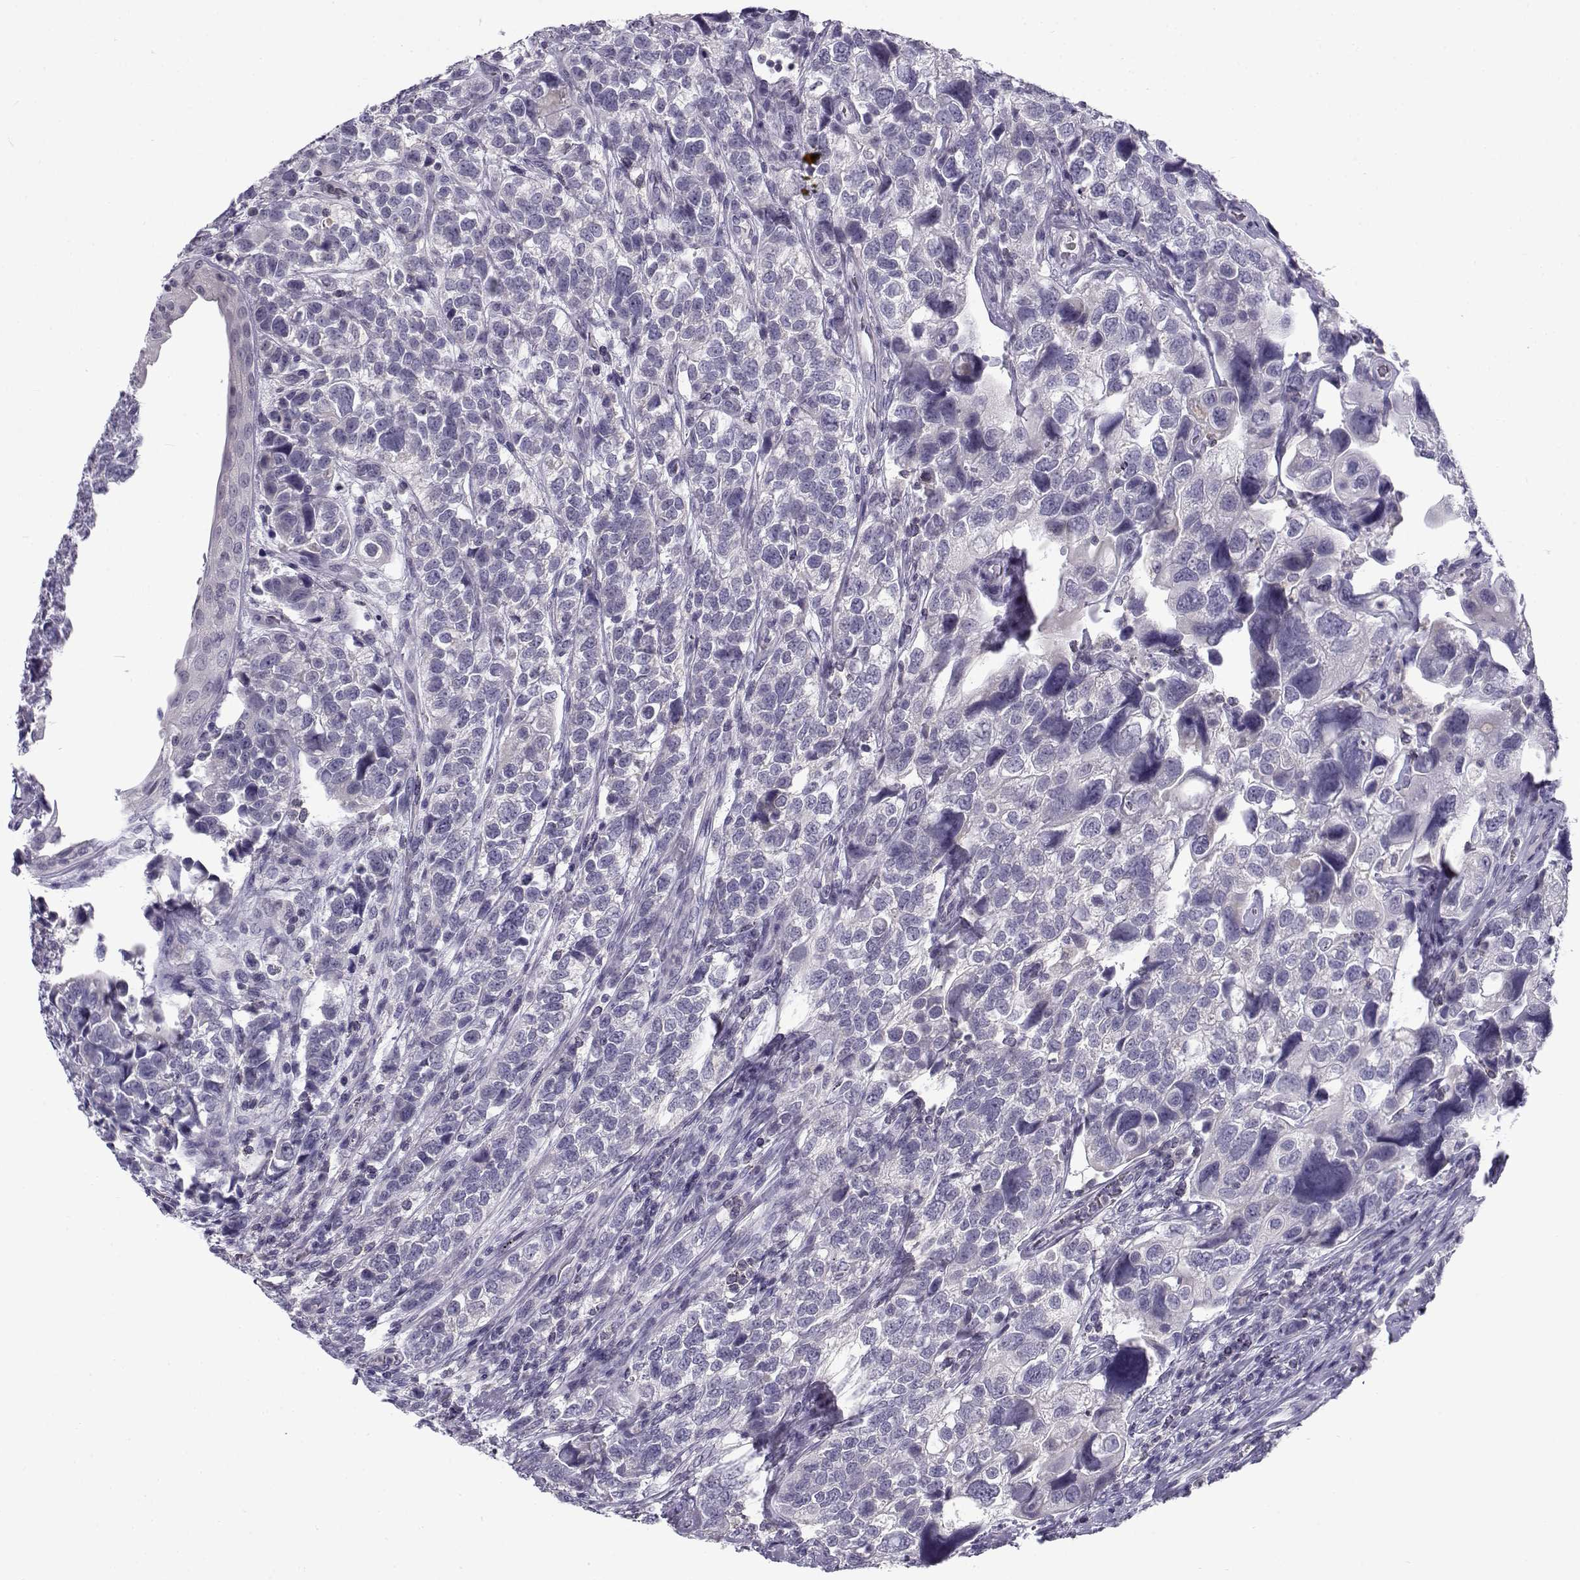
{"staining": {"intensity": "negative", "quantity": "none", "location": "none"}, "tissue": "urothelial cancer", "cell_type": "Tumor cells", "image_type": "cancer", "snomed": [{"axis": "morphology", "description": "Urothelial carcinoma, High grade"}, {"axis": "topography", "description": "Urinary bladder"}], "caption": "Tumor cells are negative for brown protein staining in urothelial cancer.", "gene": "FAM166A", "patient": {"sex": "female", "age": 58}}